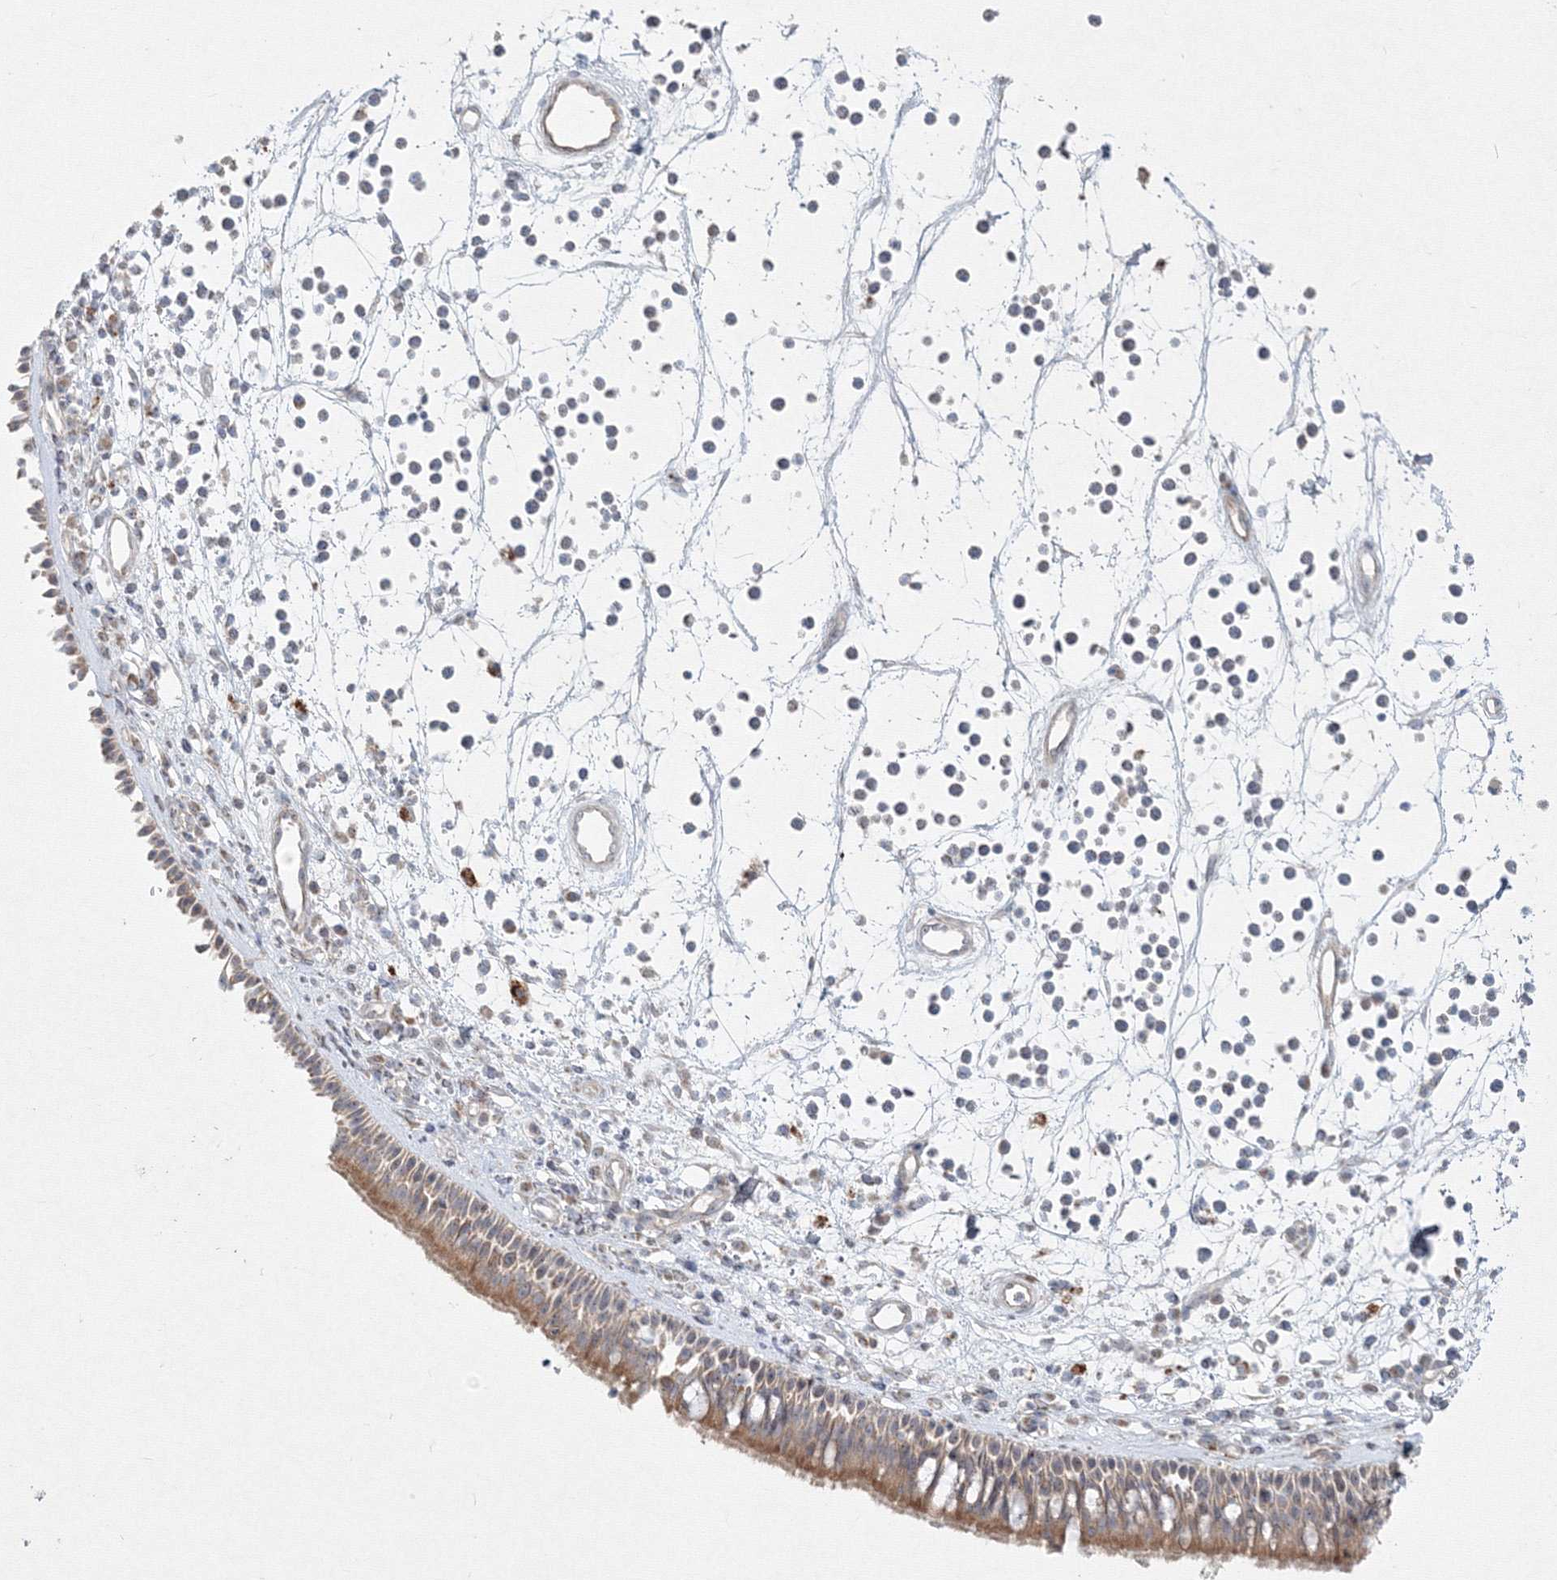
{"staining": {"intensity": "moderate", "quantity": ">75%", "location": "cytoplasmic/membranous"}, "tissue": "nasopharynx", "cell_type": "Respiratory epithelial cells", "image_type": "normal", "snomed": [{"axis": "morphology", "description": "Normal tissue, NOS"}, {"axis": "morphology", "description": "Inflammation, NOS"}, {"axis": "morphology", "description": "Malignant melanoma, Metastatic site"}, {"axis": "topography", "description": "Nasopharynx"}], "caption": "Respiratory epithelial cells show medium levels of moderate cytoplasmic/membranous positivity in approximately >75% of cells in unremarkable human nasopharynx.", "gene": "WDR49", "patient": {"sex": "male", "age": 70}}